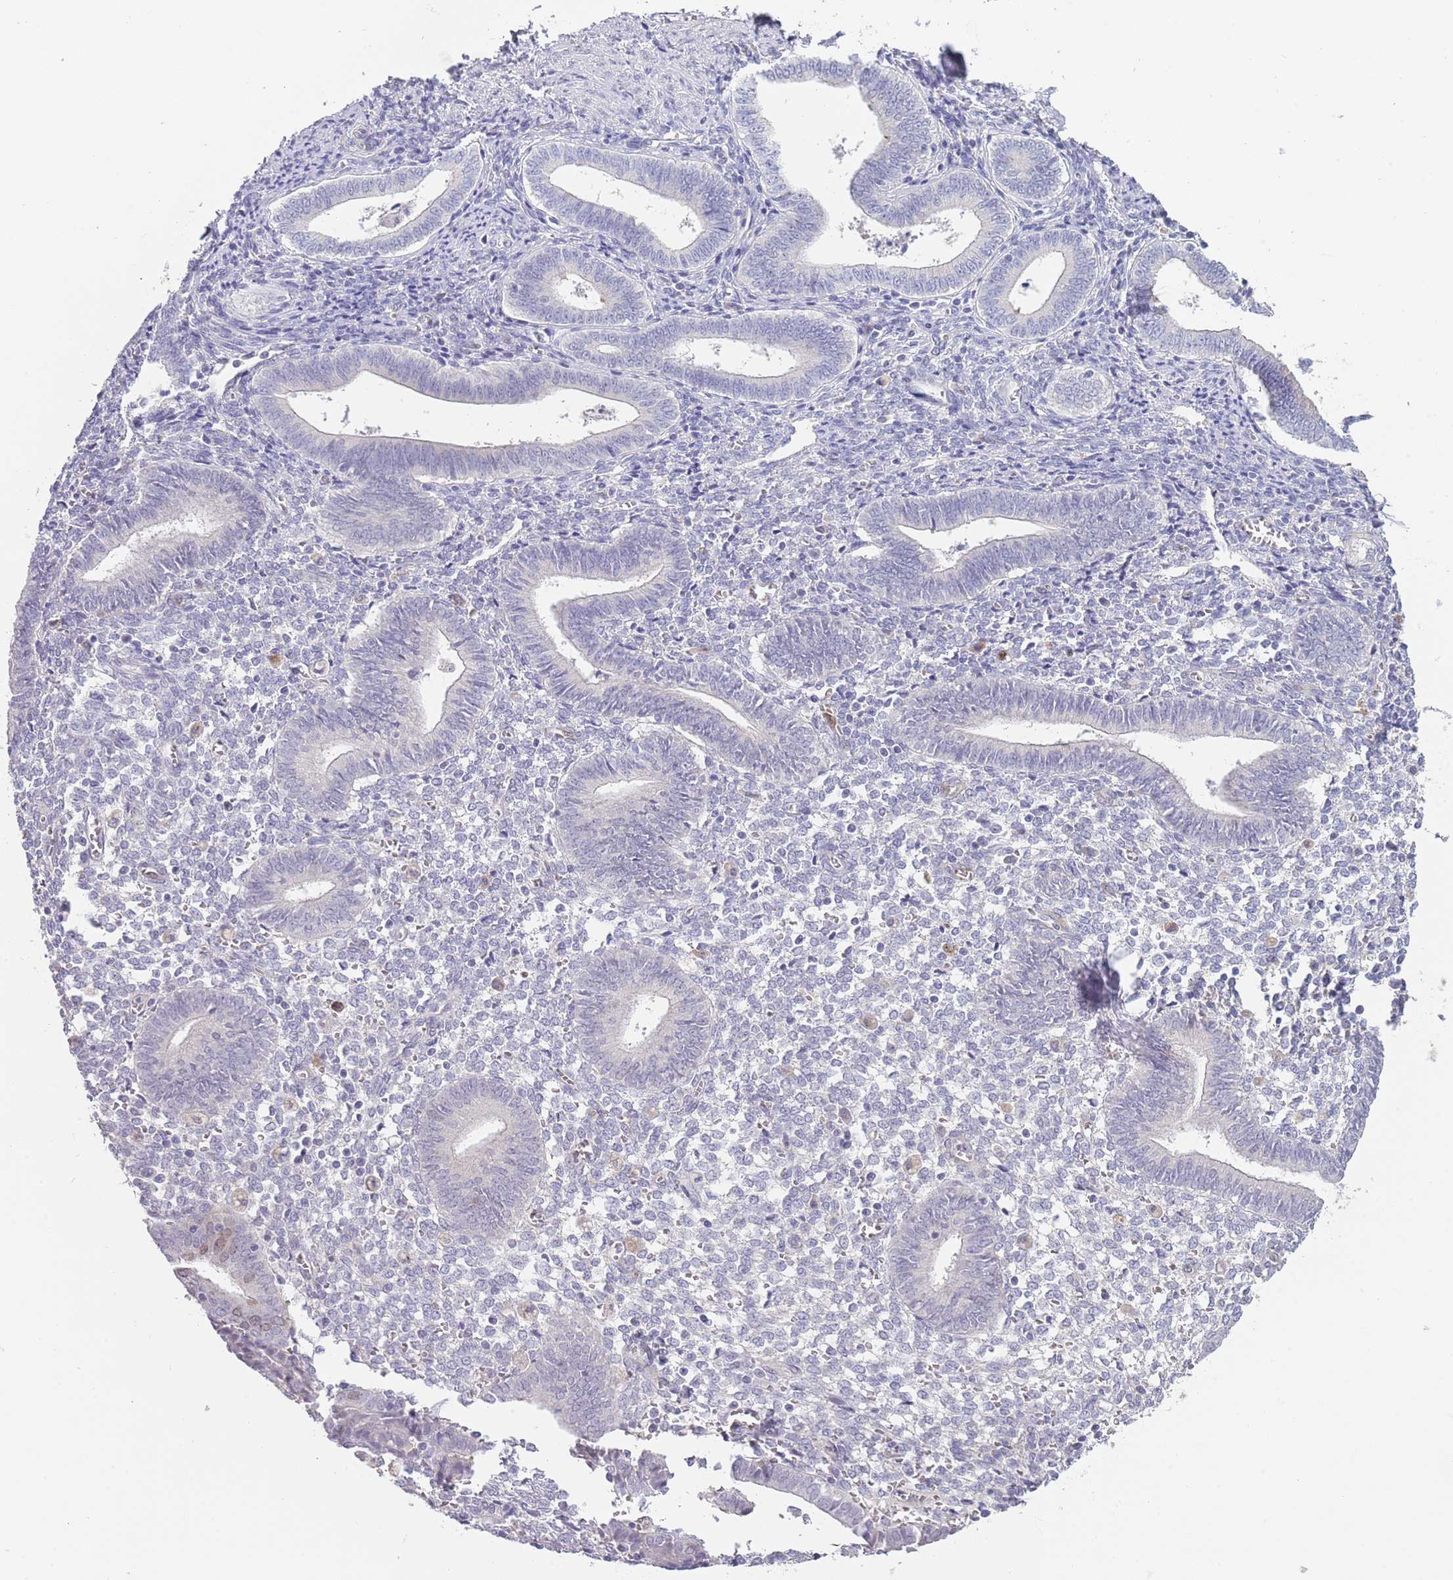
{"staining": {"intensity": "negative", "quantity": "none", "location": "none"}, "tissue": "endometrium", "cell_type": "Cells in endometrial stroma", "image_type": "normal", "snomed": [{"axis": "morphology", "description": "Normal tissue, NOS"}, {"axis": "topography", "description": "Other"}, {"axis": "topography", "description": "Endometrium"}], "caption": "This is an immunohistochemistry (IHC) photomicrograph of normal endometrium. There is no expression in cells in endometrial stroma.", "gene": "PIMREG", "patient": {"sex": "female", "age": 44}}